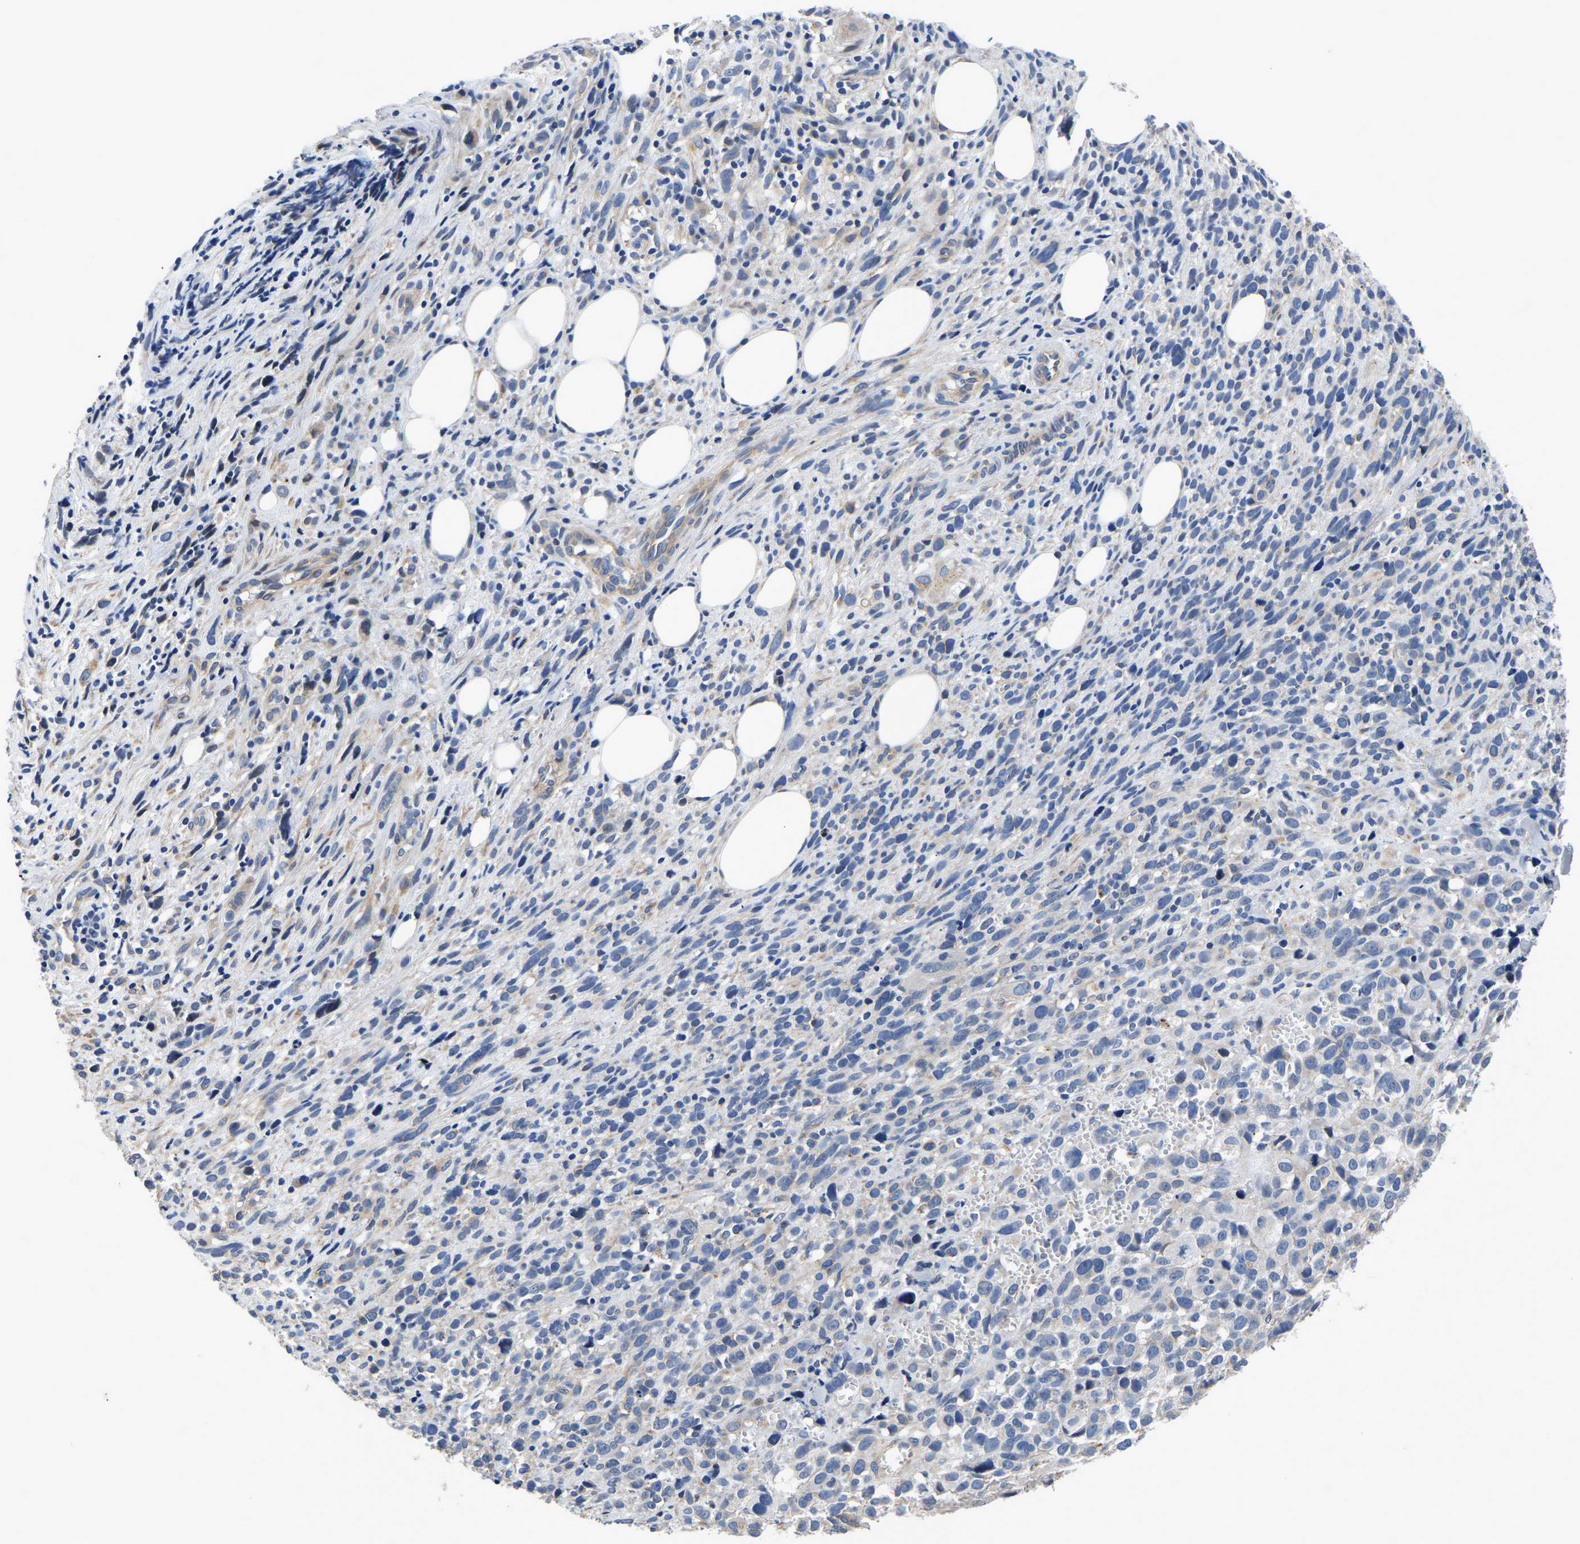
{"staining": {"intensity": "negative", "quantity": "none", "location": "none"}, "tissue": "melanoma", "cell_type": "Tumor cells", "image_type": "cancer", "snomed": [{"axis": "morphology", "description": "Malignant melanoma, NOS"}, {"axis": "topography", "description": "Skin"}], "caption": "Immunohistochemistry (IHC) of human malignant melanoma demonstrates no expression in tumor cells.", "gene": "PDLIM7", "patient": {"sex": "female", "age": 55}}